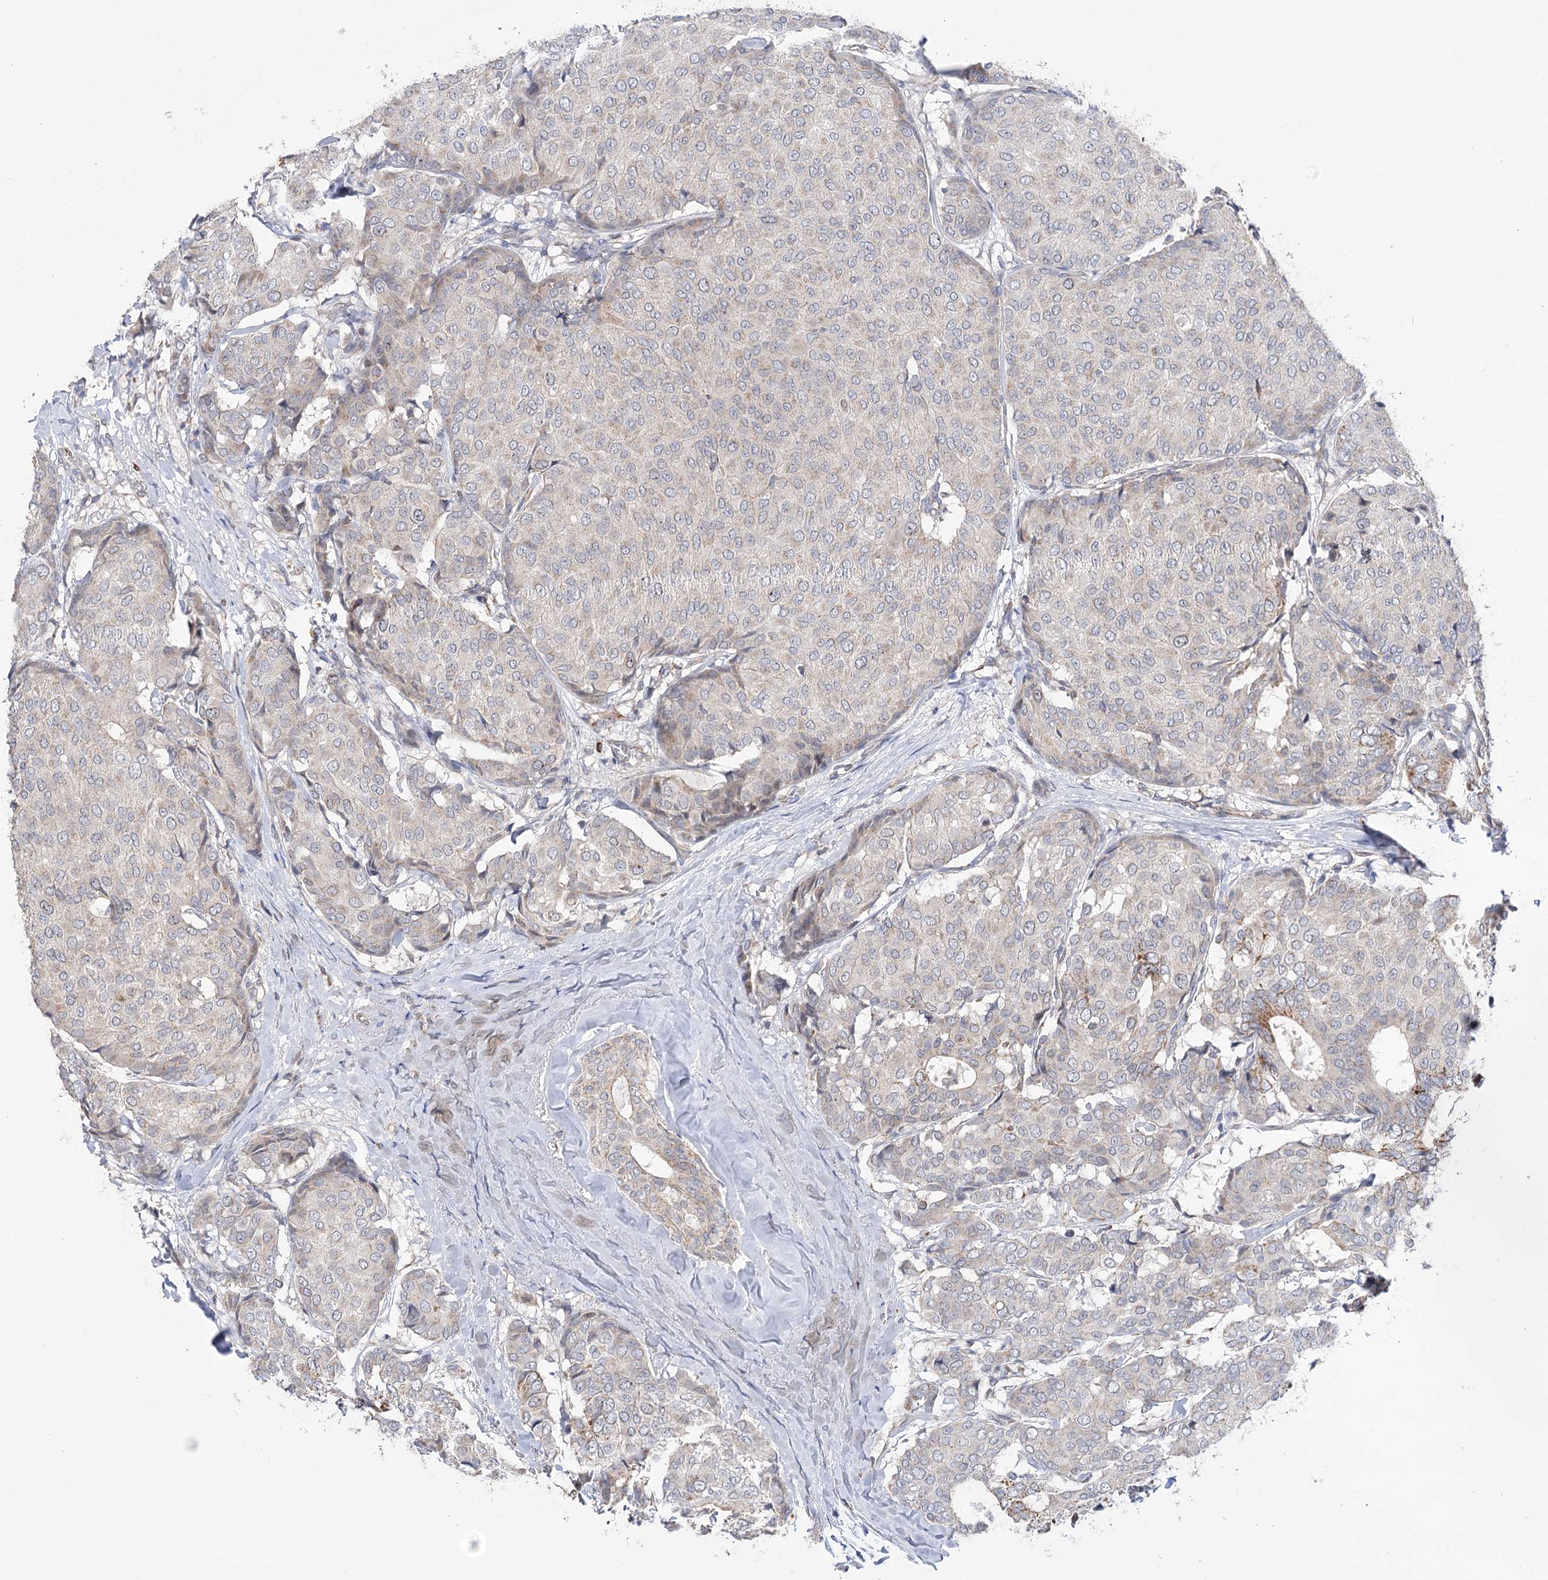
{"staining": {"intensity": "negative", "quantity": "none", "location": "none"}, "tissue": "breast cancer", "cell_type": "Tumor cells", "image_type": "cancer", "snomed": [{"axis": "morphology", "description": "Duct carcinoma"}, {"axis": "topography", "description": "Breast"}], "caption": "Immunohistochemistry photomicrograph of human intraductal carcinoma (breast) stained for a protein (brown), which demonstrates no positivity in tumor cells.", "gene": "ECHDC3", "patient": {"sex": "female", "age": 75}}